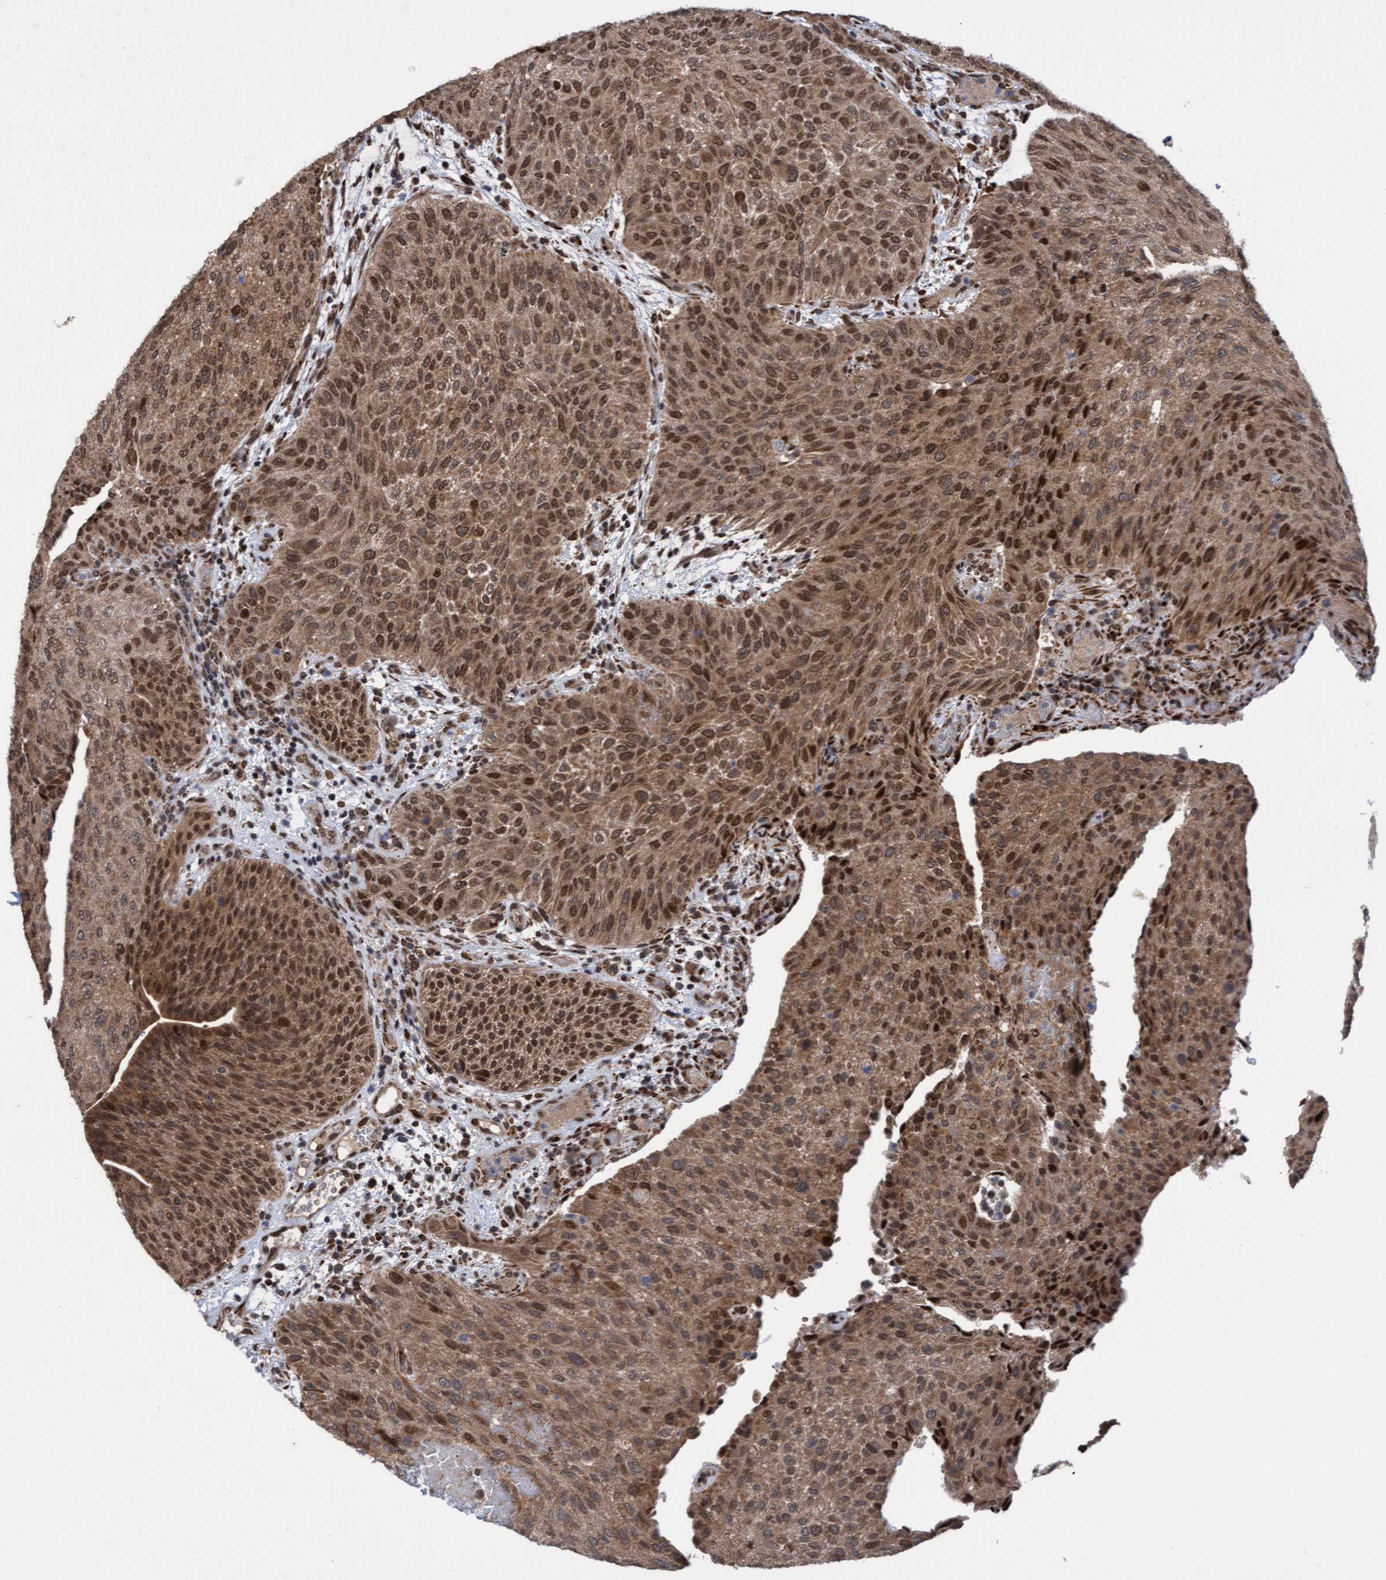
{"staining": {"intensity": "strong", "quantity": ">75%", "location": "cytoplasmic/membranous,nuclear"}, "tissue": "urothelial cancer", "cell_type": "Tumor cells", "image_type": "cancer", "snomed": [{"axis": "morphology", "description": "Urothelial carcinoma, Low grade"}, {"axis": "morphology", "description": "Urothelial carcinoma, High grade"}, {"axis": "topography", "description": "Urinary bladder"}], "caption": "A micrograph of urothelial cancer stained for a protein displays strong cytoplasmic/membranous and nuclear brown staining in tumor cells.", "gene": "TANC2", "patient": {"sex": "male", "age": 35}}